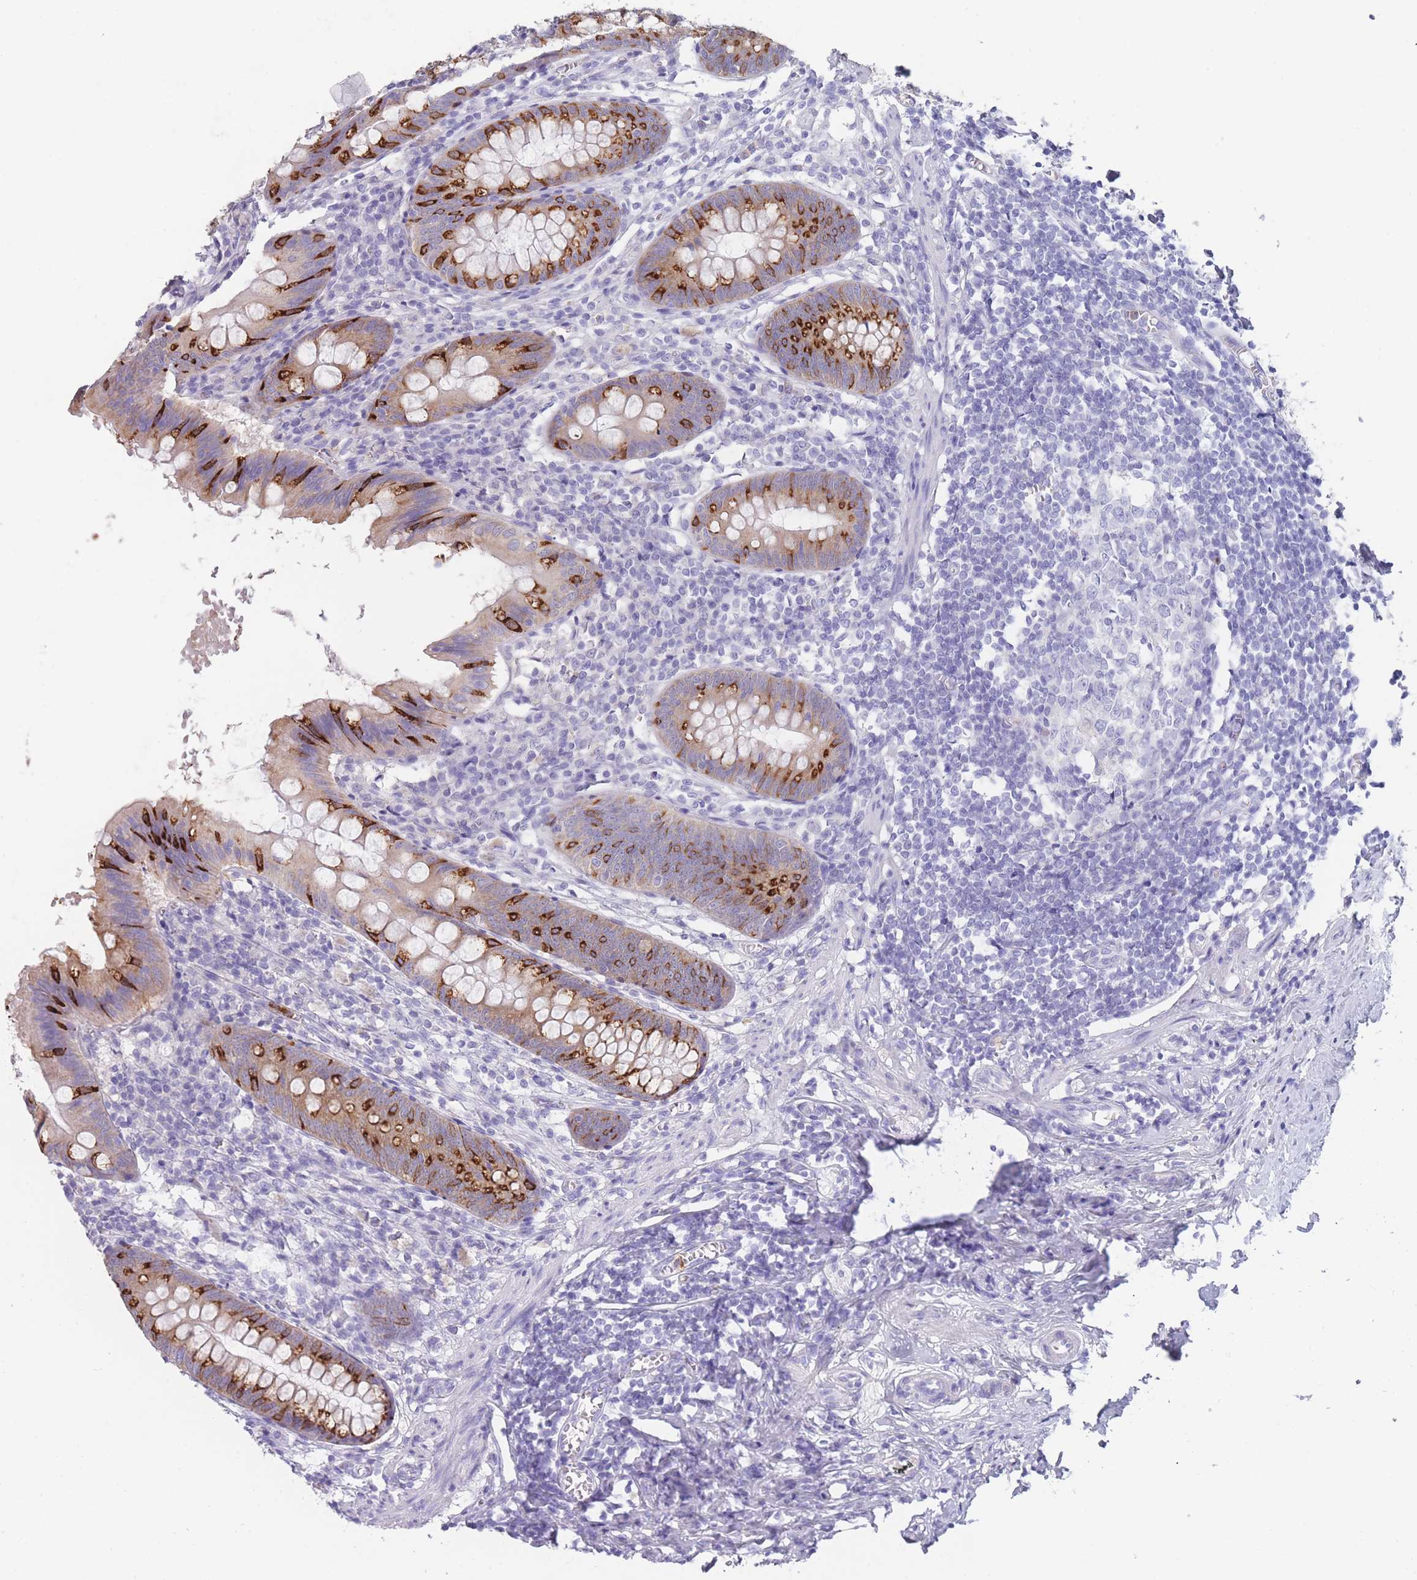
{"staining": {"intensity": "strong", "quantity": "25%-75%", "location": "cytoplasmic/membranous"}, "tissue": "appendix", "cell_type": "Glandular cells", "image_type": "normal", "snomed": [{"axis": "morphology", "description": "Normal tissue, NOS"}, {"axis": "topography", "description": "Appendix"}], "caption": "Brown immunohistochemical staining in benign human appendix displays strong cytoplasmic/membranous staining in about 25%-75% of glandular cells.", "gene": "ZNF627", "patient": {"sex": "female", "age": 51}}